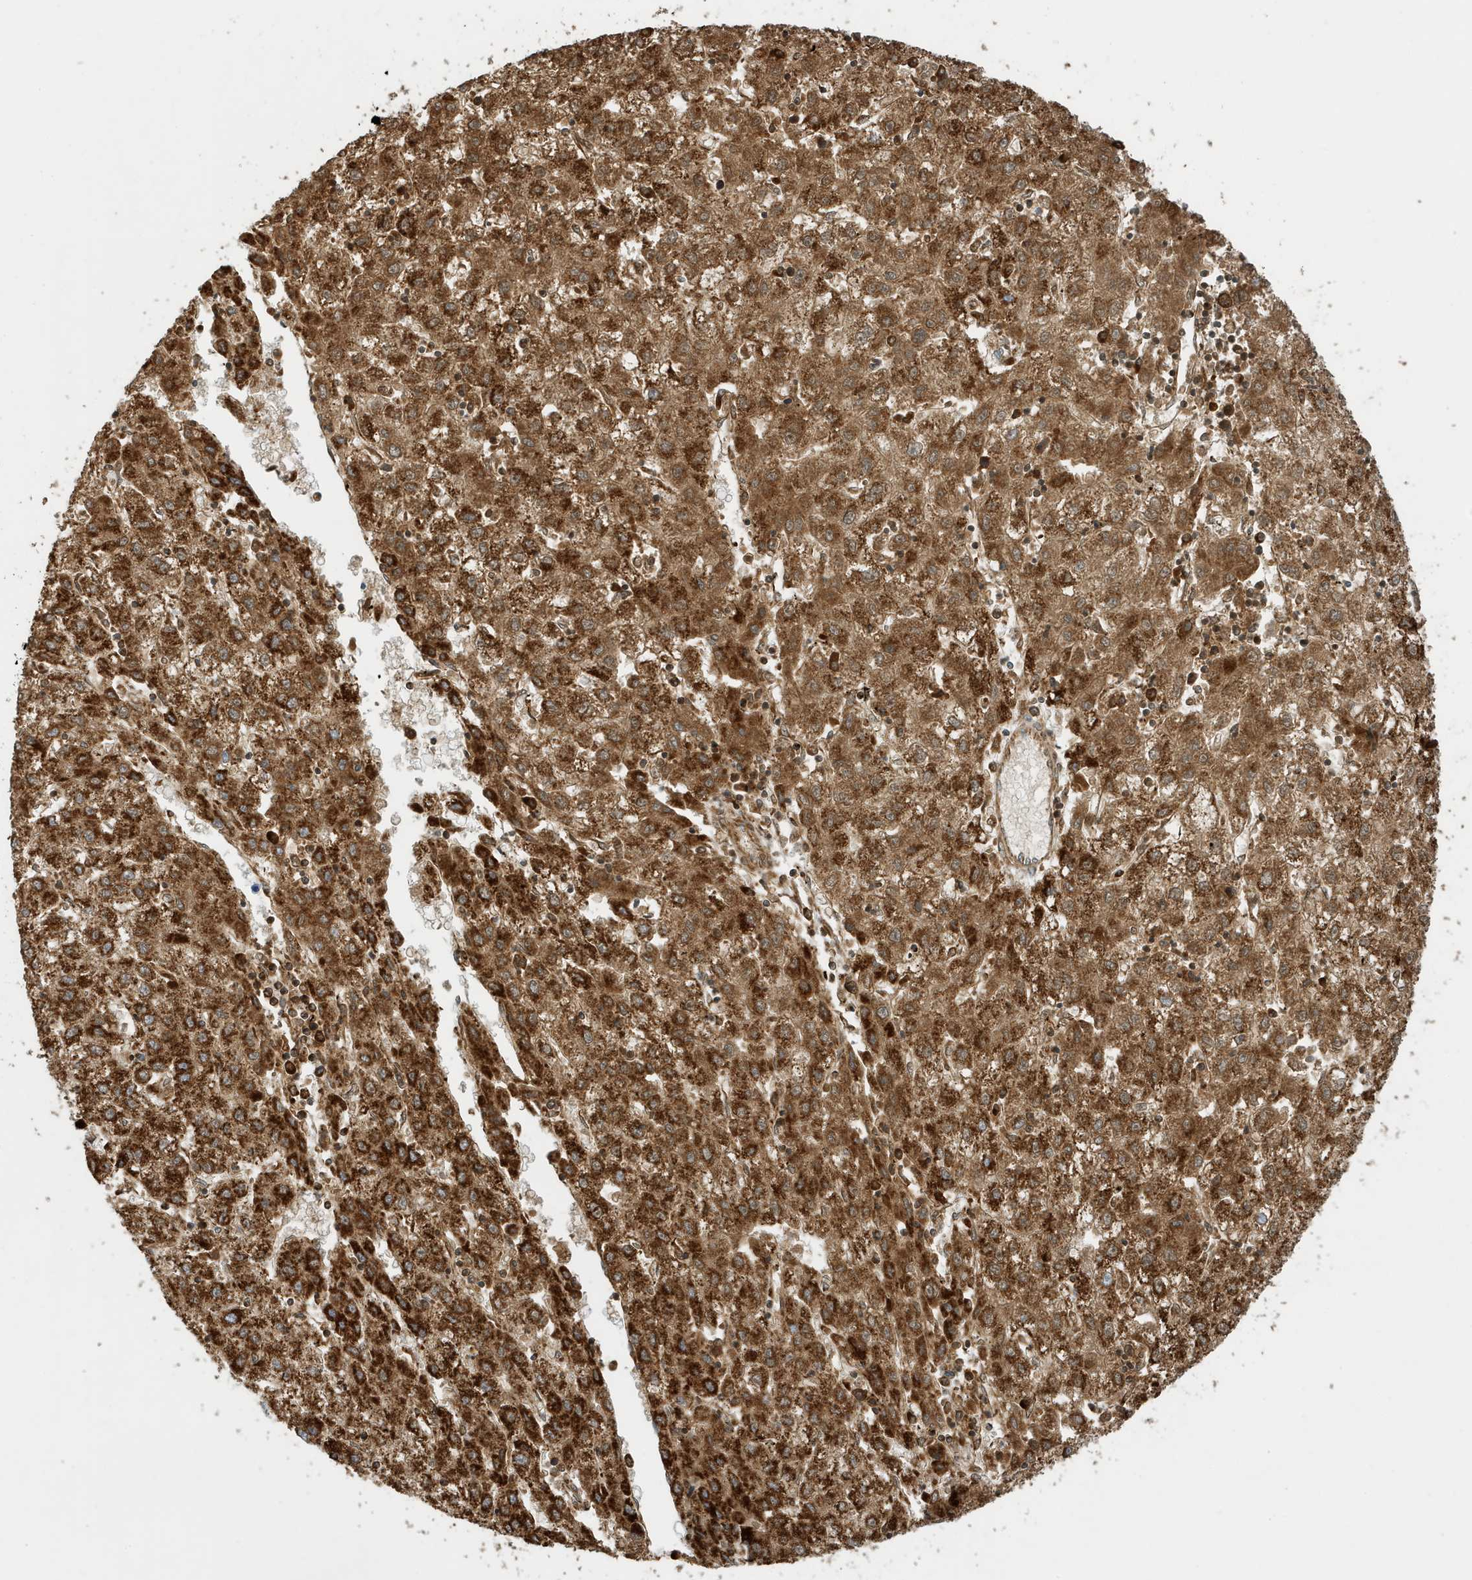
{"staining": {"intensity": "strong", "quantity": ">75%", "location": "cytoplasmic/membranous"}, "tissue": "liver cancer", "cell_type": "Tumor cells", "image_type": "cancer", "snomed": [{"axis": "morphology", "description": "Carcinoma, Hepatocellular, NOS"}, {"axis": "topography", "description": "Liver"}], "caption": "IHC micrograph of neoplastic tissue: human liver cancer (hepatocellular carcinoma) stained using IHC reveals high levels of strong protein expression localized specifically in the cytoplasmic/membranous of tumor cells, appearing as a cytoplasmic/membranous brown color.", "gene": "MAN1A1", "patient": {"sex": "male", "age": 72}}